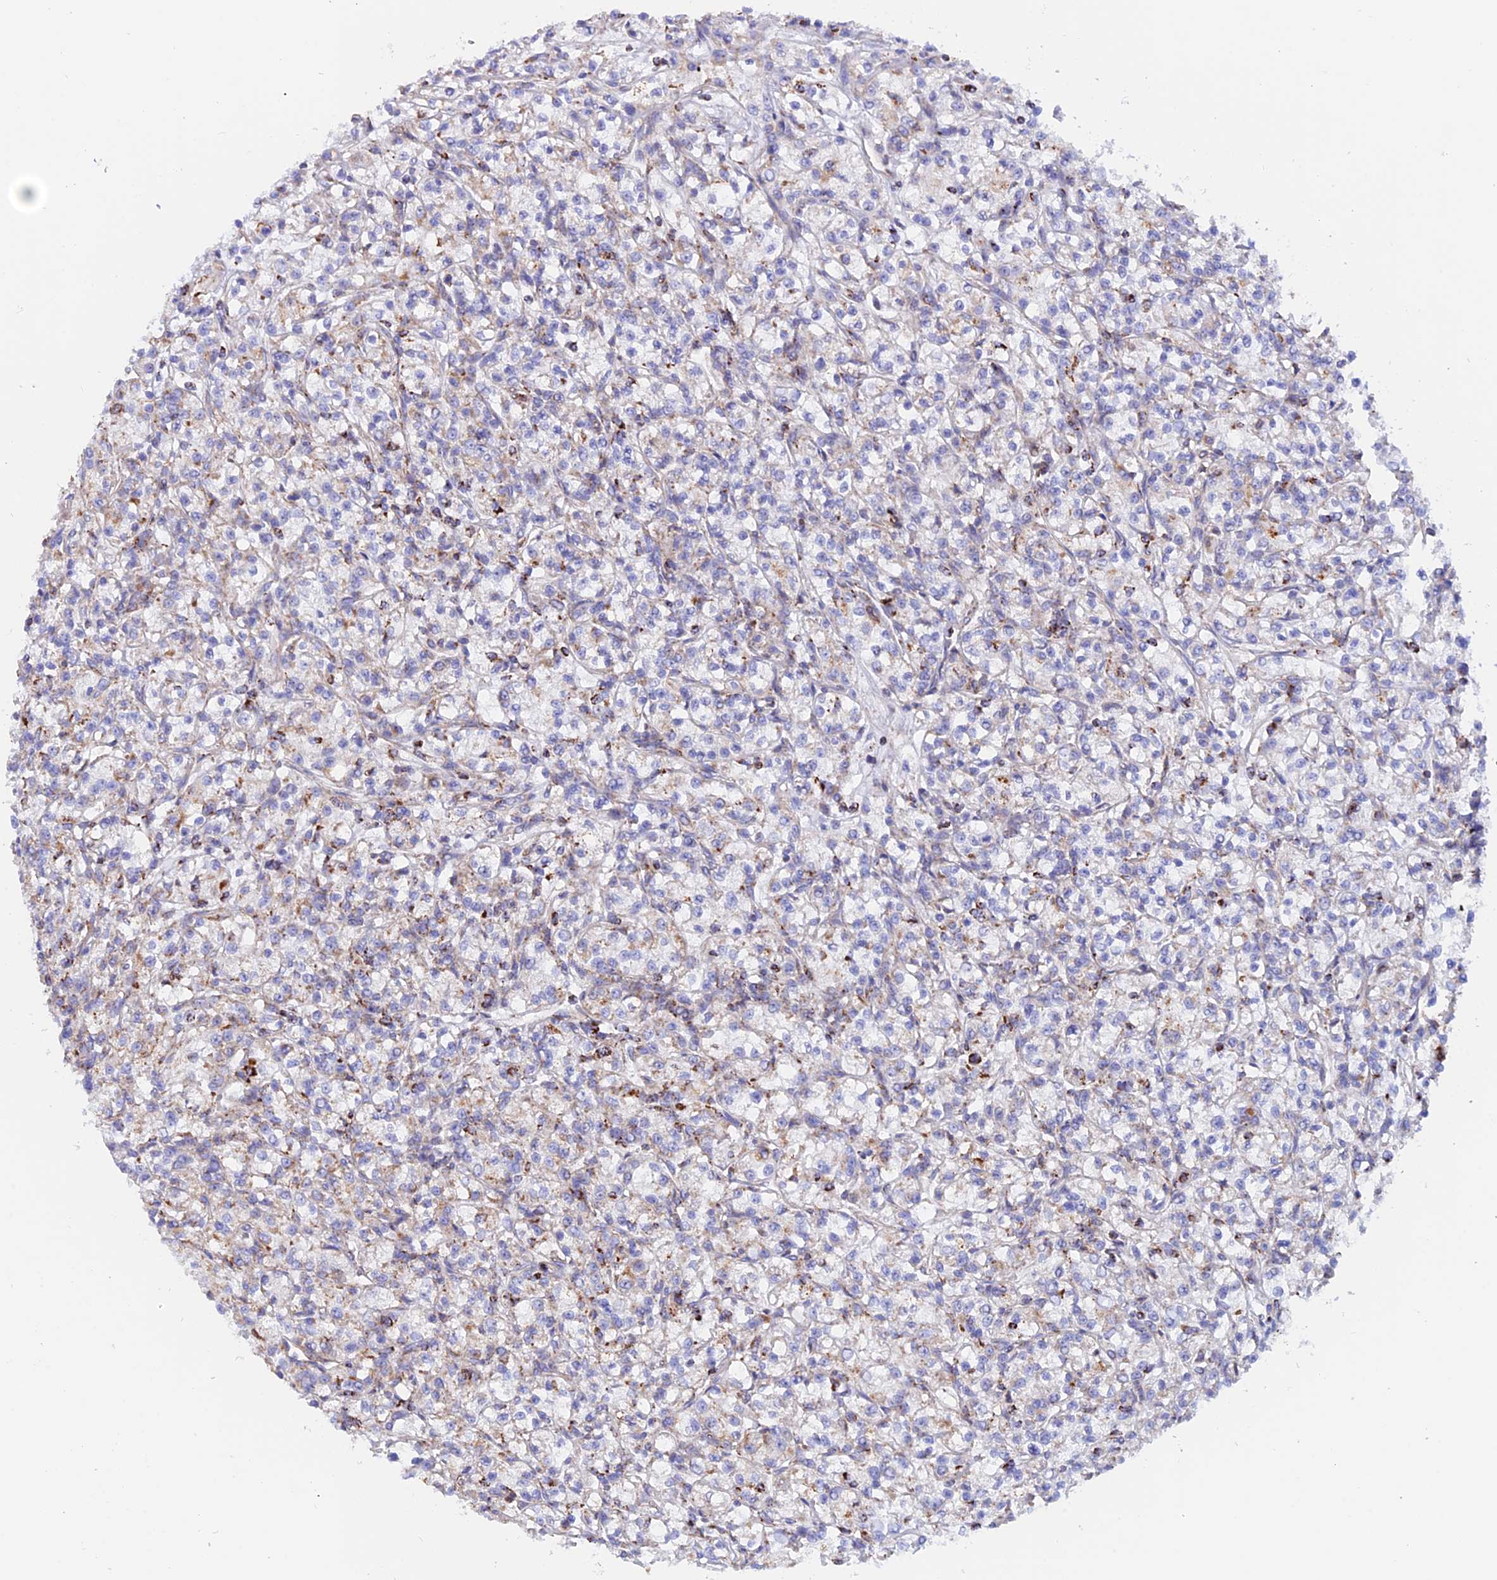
{"staining": {"intensity": "moderate", "quantity": "25%-75%", "location": "cytoplasmic/membranous"}, "tissue": "renal cancer", "cell_type": "Tumor cells", "image_type": "cancer", "snomed": [{"axis": "morphology", "description": "Adenocarcinoma, NOS"}, {"axis": "topography", "description": "Kidney"}], "caption": "Moderate cytoplasmic/membranous positivity is seen in about 25%-75% of tumor cells in renal cancer (adenocarcinoma).", "gene": "GCDH", "patient": {"sex": "female", "age": 59}}